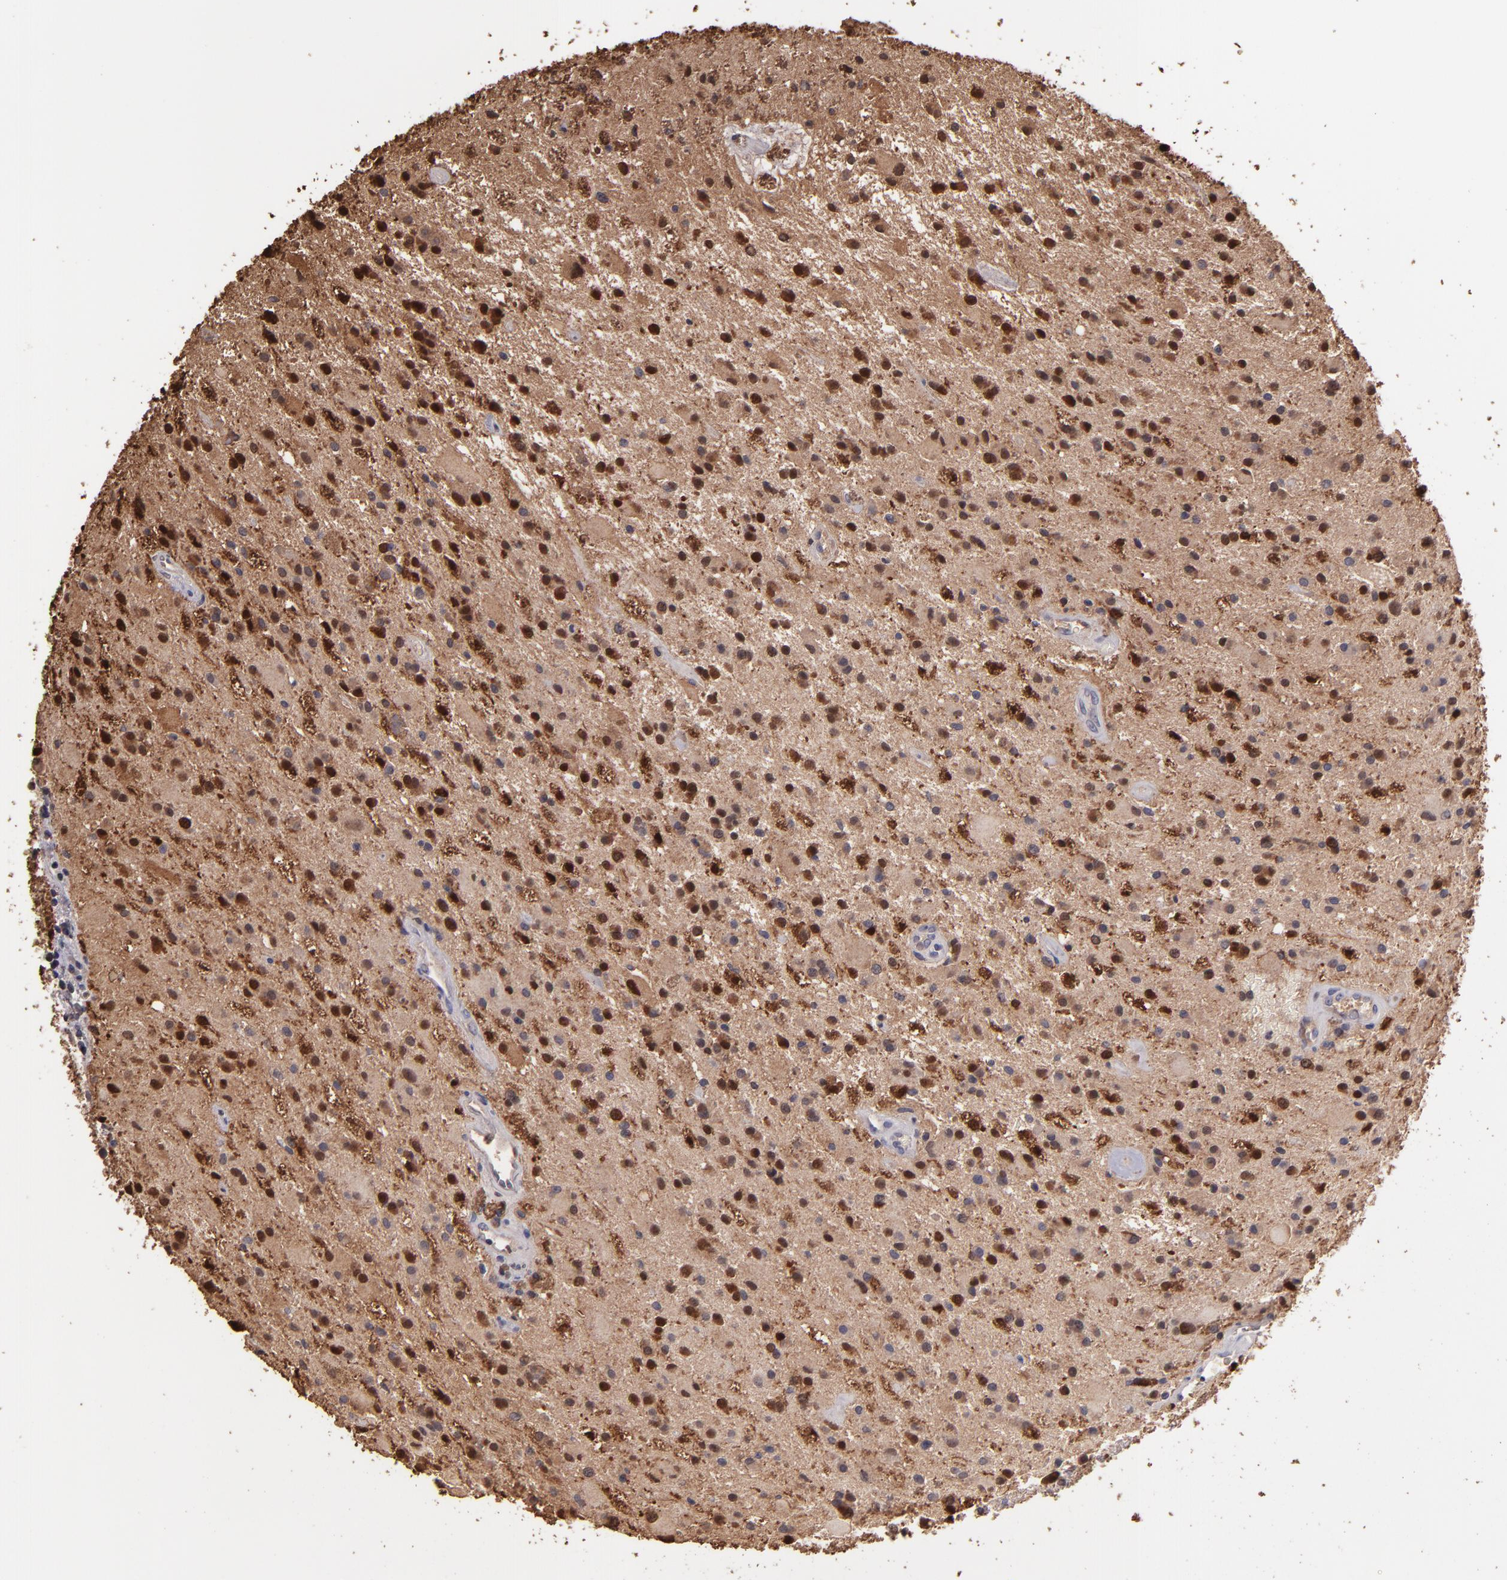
{"staining": {"intensity": "strong", "quantity": "25%-75%", "location": "cytoplasmic/membranous,nuclear"}, "tissue": "glioma", "cell_type": "Tumor cells", "image_type": "cancer", "snomed": [{"axis": "morphology", "description": "Glioma, malignant, Low grade"}, {"axis": "topography", "description": "Brain"}], "caption": "Glioma stained with a protein marker demonstrates strong staining in tumor cells.", "gene": "S100A1", "patient": {"sex": "male", "age": 58}}